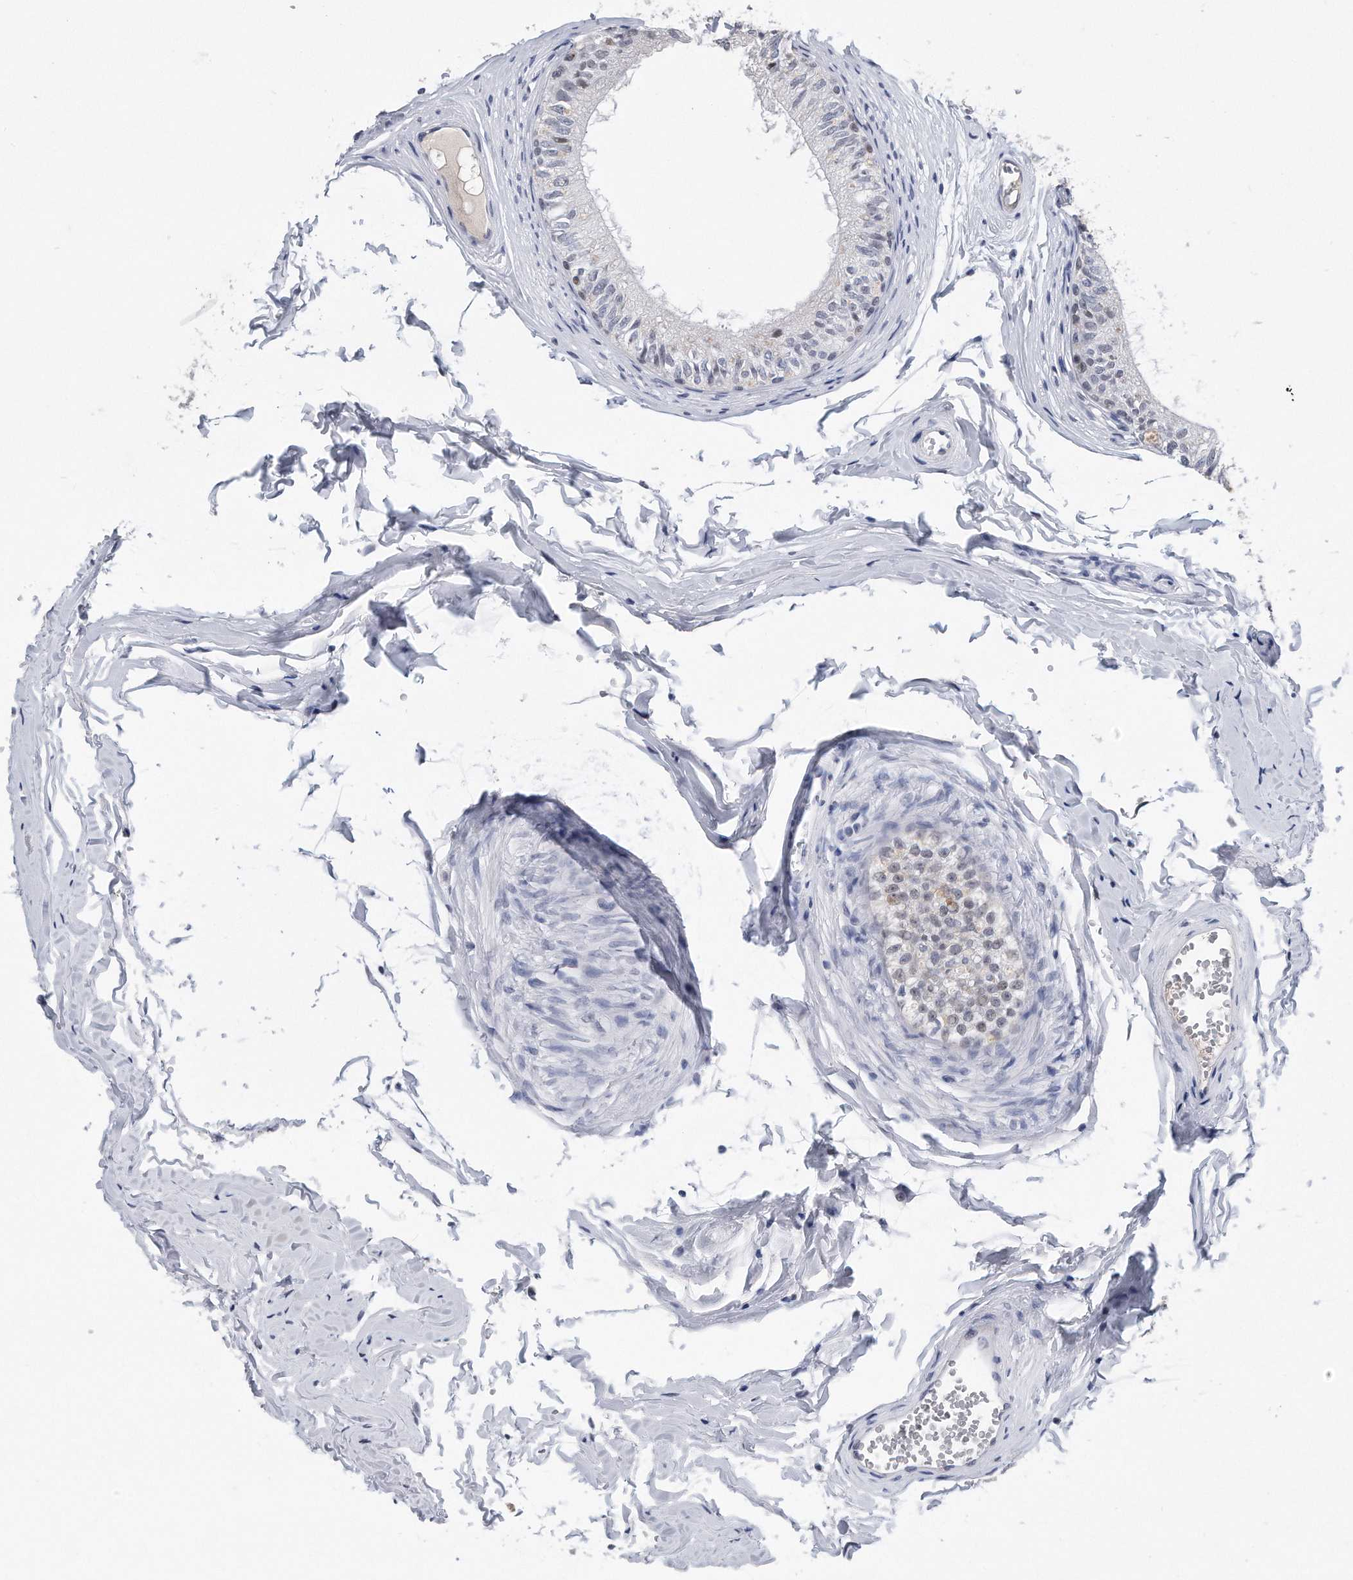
{"staining": {"intensity": "moderate", "quantity": "<25%", "location": "nuclear"}, "tissue": "epididymis", "cell_type": "Glandular cells", "image_type": "normal", "snomed": [{"axis": "morphology", "description": "Normal tissue, NOS"}, {"axis": "morphology", "description": "Seminoma in situ"}, {"axis": "topography", "description": "Testis"}, {"axis": "topography", "description": "Epididymis"}], "caption": "A high-resolution image shows immunohistochemistry staining of unremarkable epididymis, which demonstrates moderate nuclear expression in approximately <25% of glandular cells.", "gene": "PCNA", "patient": {"sex": "male", "age": 28}}